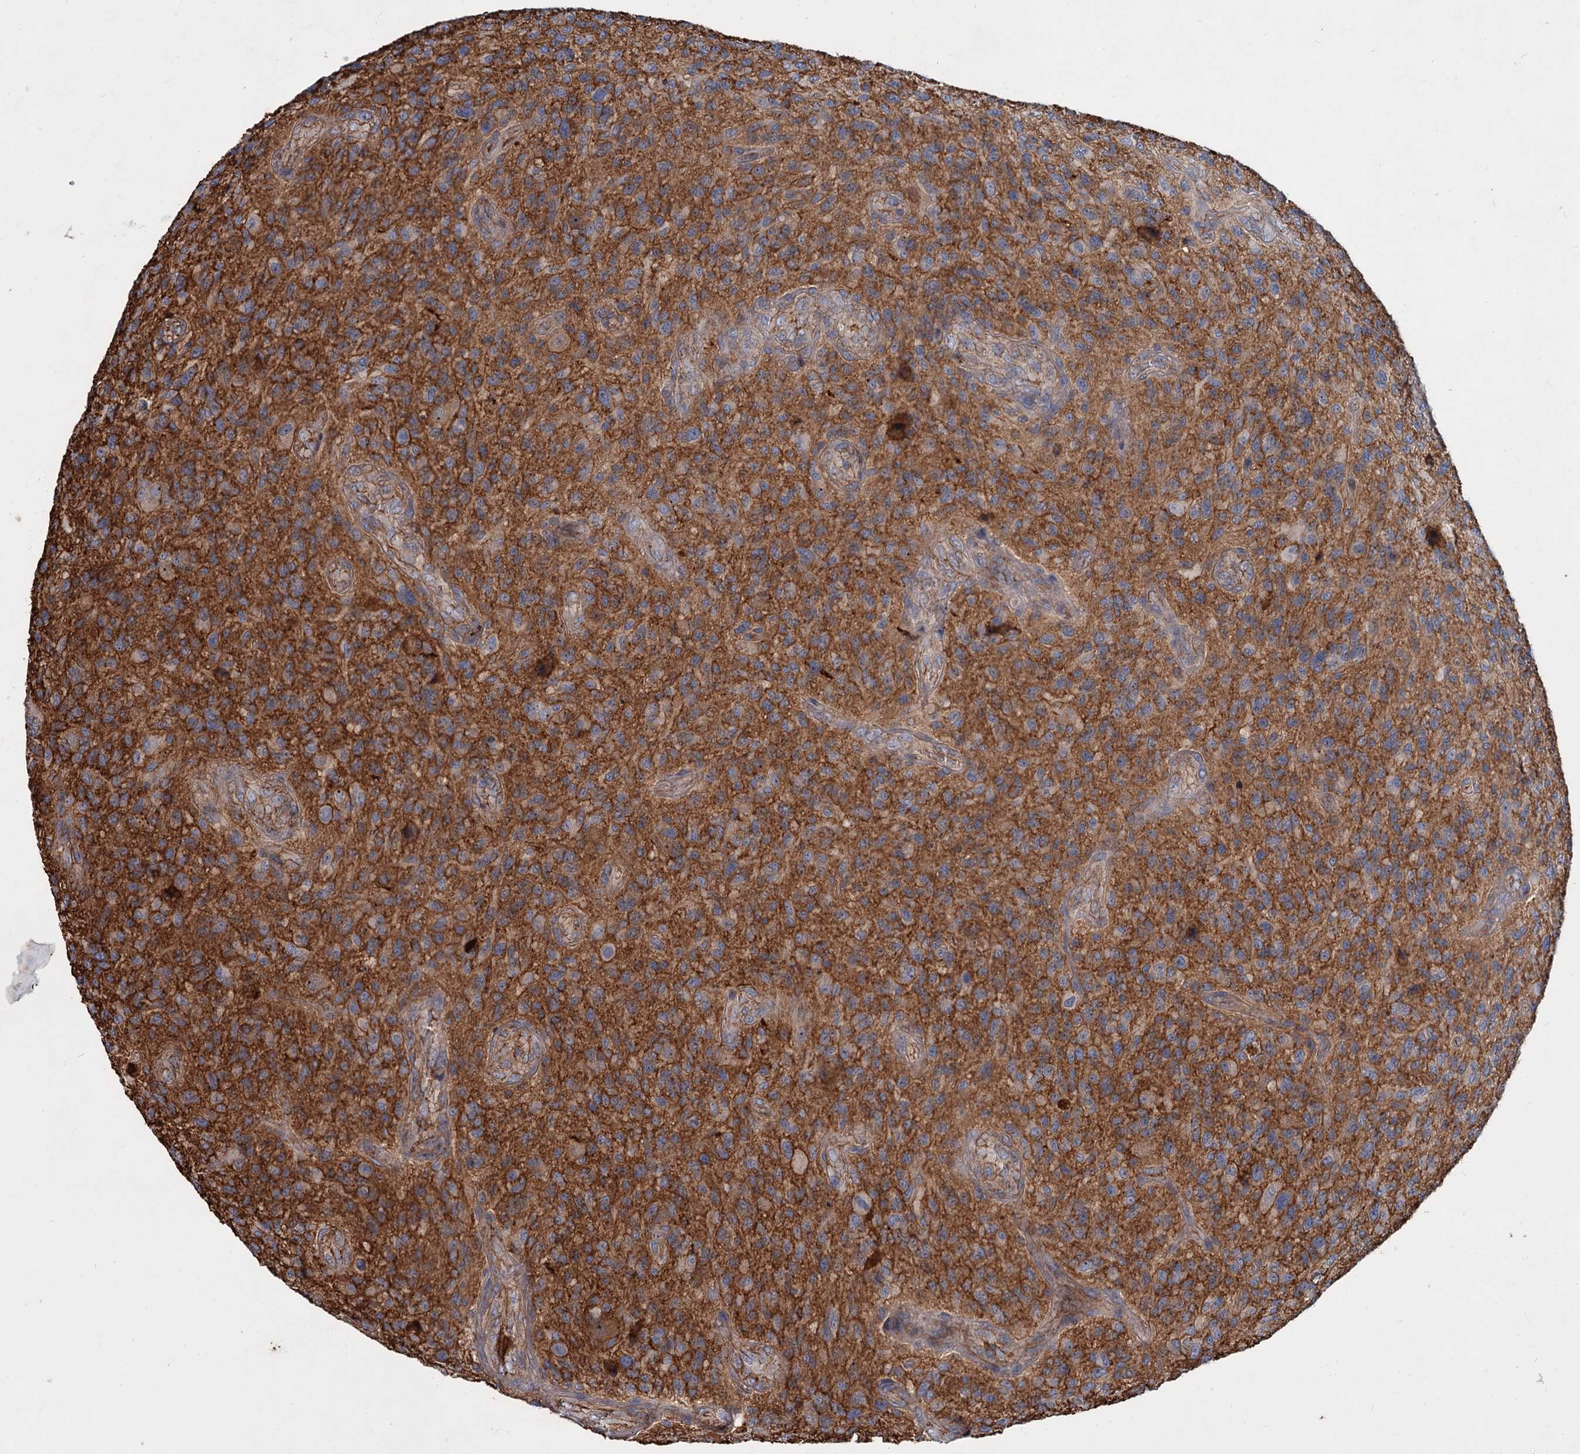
{"staining": {"intensity": "weak", "quantity": "25%-75%", "location": "cytoplasmic/membranous"}, "tissue": "glioma", "cell_type": "Tumor cells", "image_type": "cancer", "snomed": [{"axis": "morphology", "description": "Glioma, malignant, High grade"}, {"axis": "topography", "description": "Brain"}], "caption": "This image reveals immunohistochemistry staining of human malignant glioma (high-grade), with low weak cytoplasmic/membranous expression in about 25%-75% of tumor cells.", "gene": "CHRD", "patient": {"sex": "male", "age": 47}}